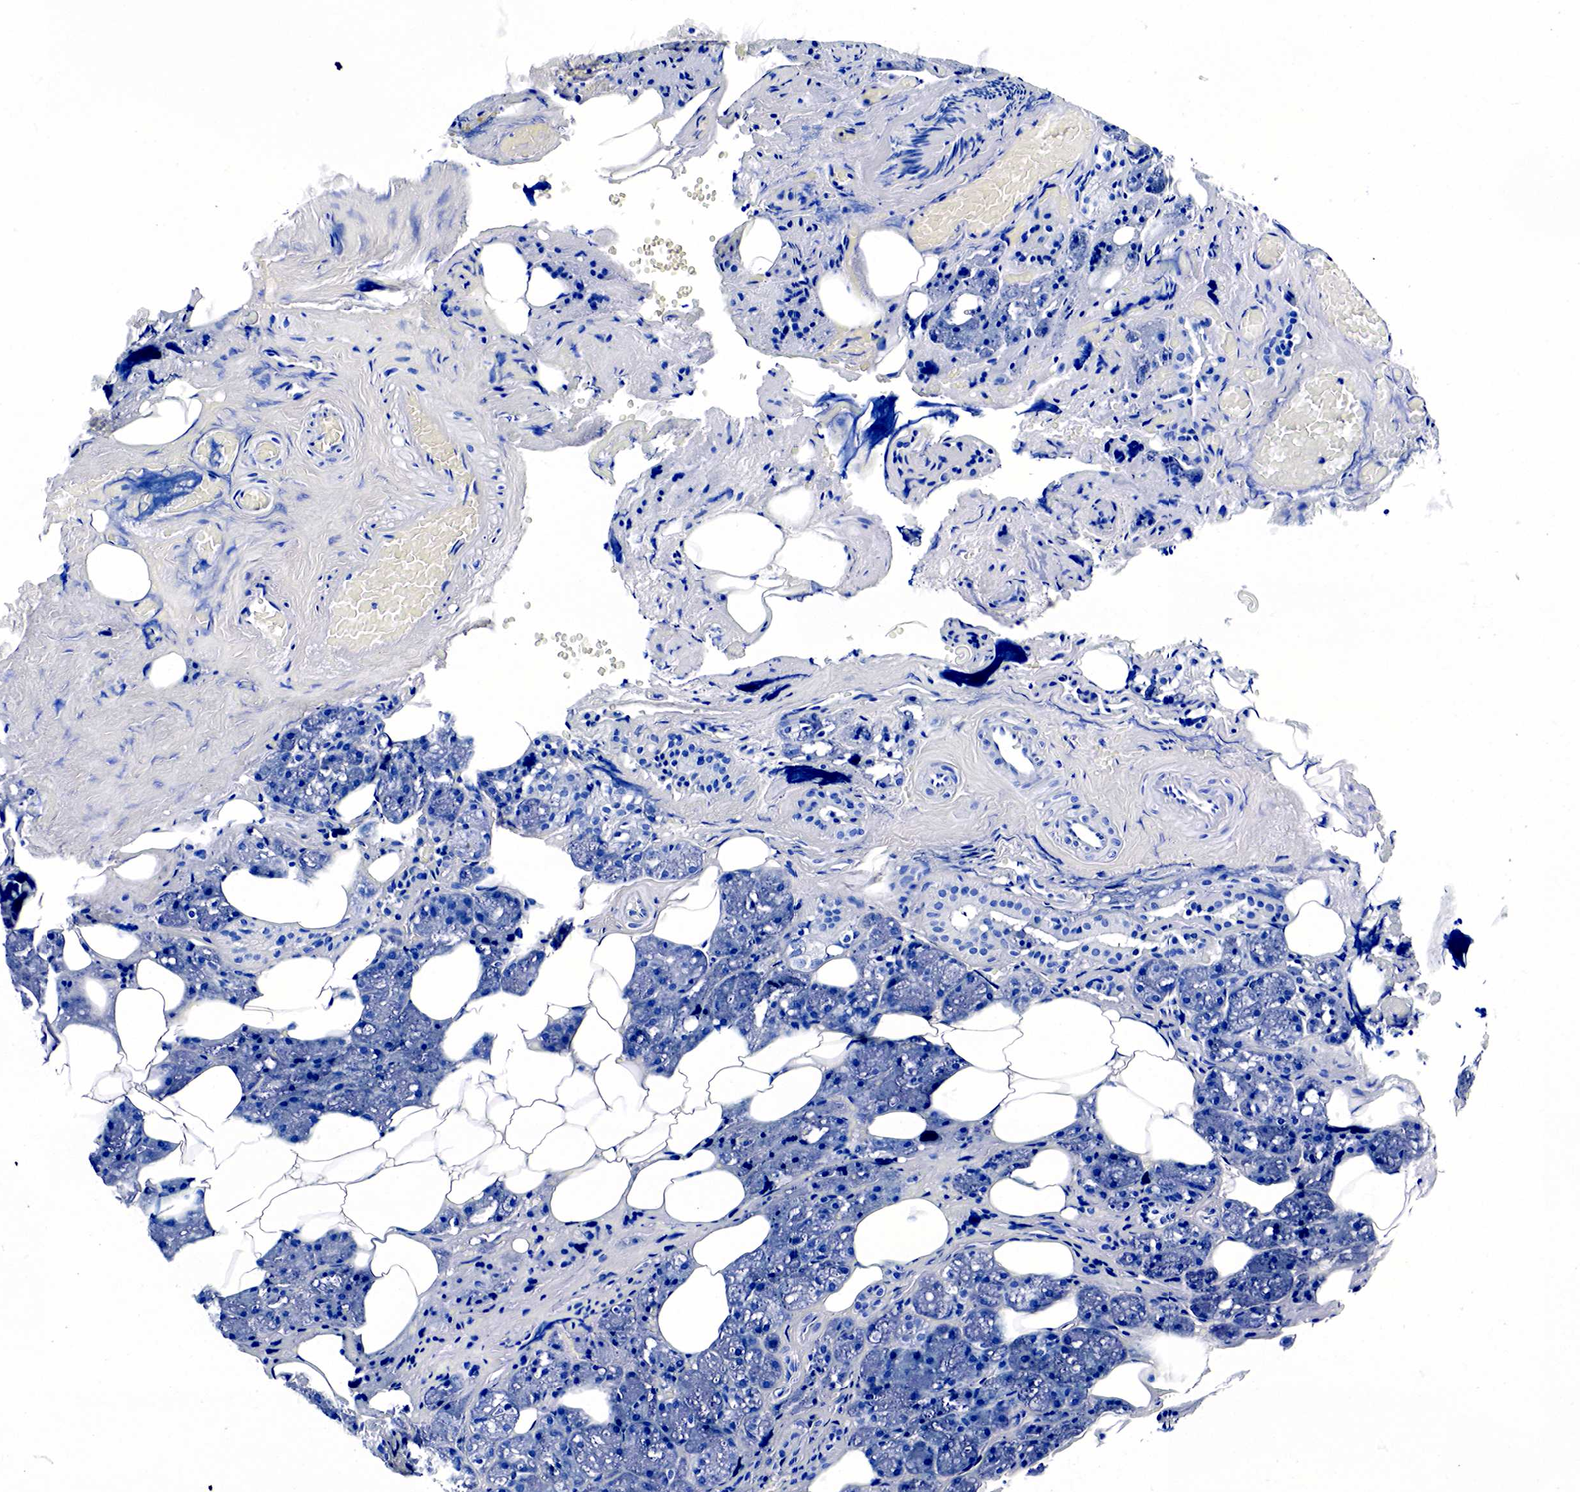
{"staining": {"intensity": "negative", "quantity": "none", "location": "none"}, "tissue": "salivary gland", "cell_type": "Glandular cells", "image_type": "normal", "snomed": [{"axis": "morphology", "description": "Normal tissue, NOS"}, {"axis": "topography", "description": "Salivary gland"}], "caption": "DAB immunohistochemical staining of normal salivary gland demonstrates no significant positivity in glandular cells.", "gene": "KLK3", "patient": {"sex": "female", "age": 55}}